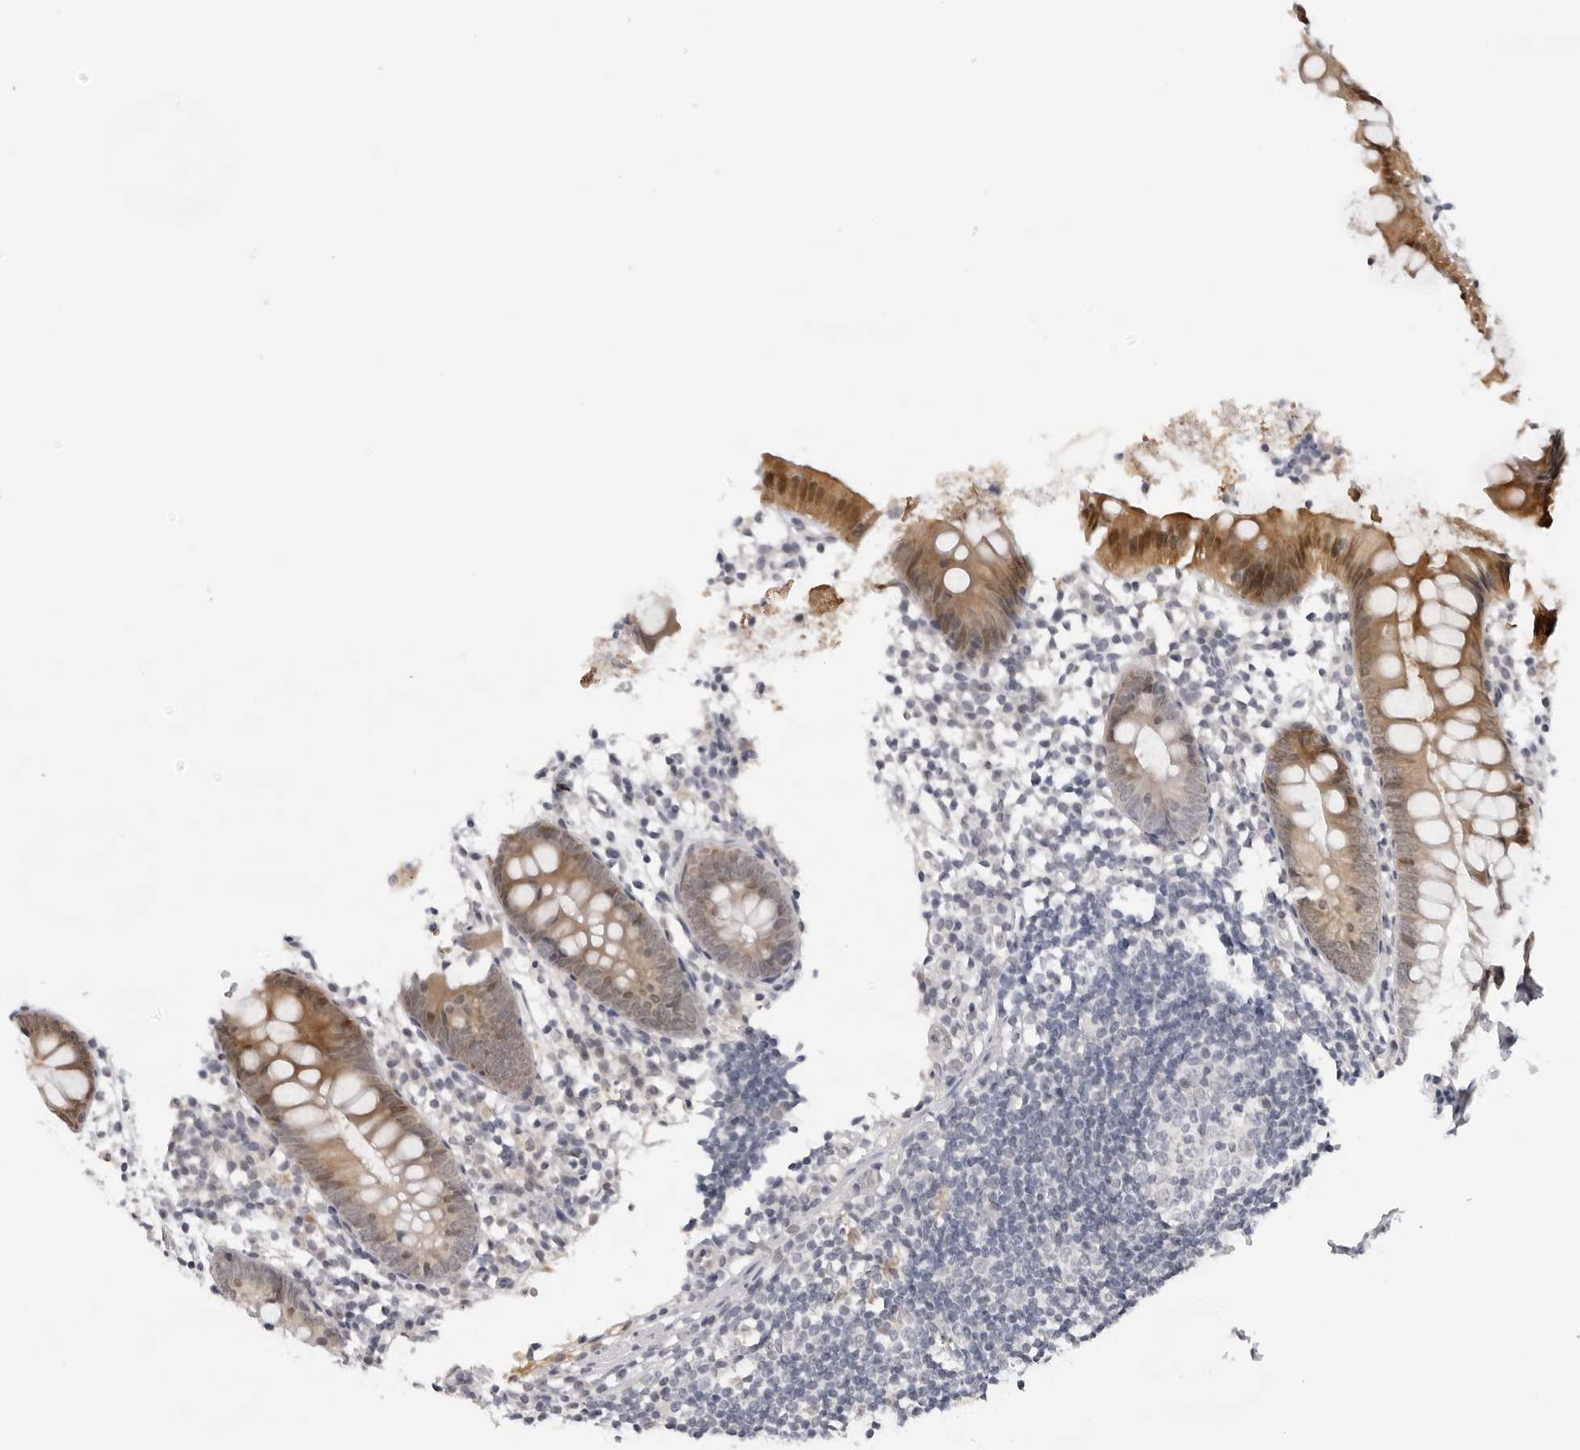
{"staining": {"intensity": "strong", "quantity": ">75%", "location": "cytoplasmic/membranous"}, "tissue": "appendix", "cell_type": "Glandular cells", "image_type": "normal", "snomed": [{"axis": "morphology", "description": "Normal tissue, NOS"}, {"axis": "topography", "description": "Appendix"}], "caption": "Protein staining by immunohistochemistry (IHC) reveals strong cytoplasmic/membranous staining in approximately >75% of glandular cells in unremarkable appendix. (IHC, brightfield microscopy, high magnification).", "gene": "CASP7", "patient": {"sex": "female", "age": 20}}